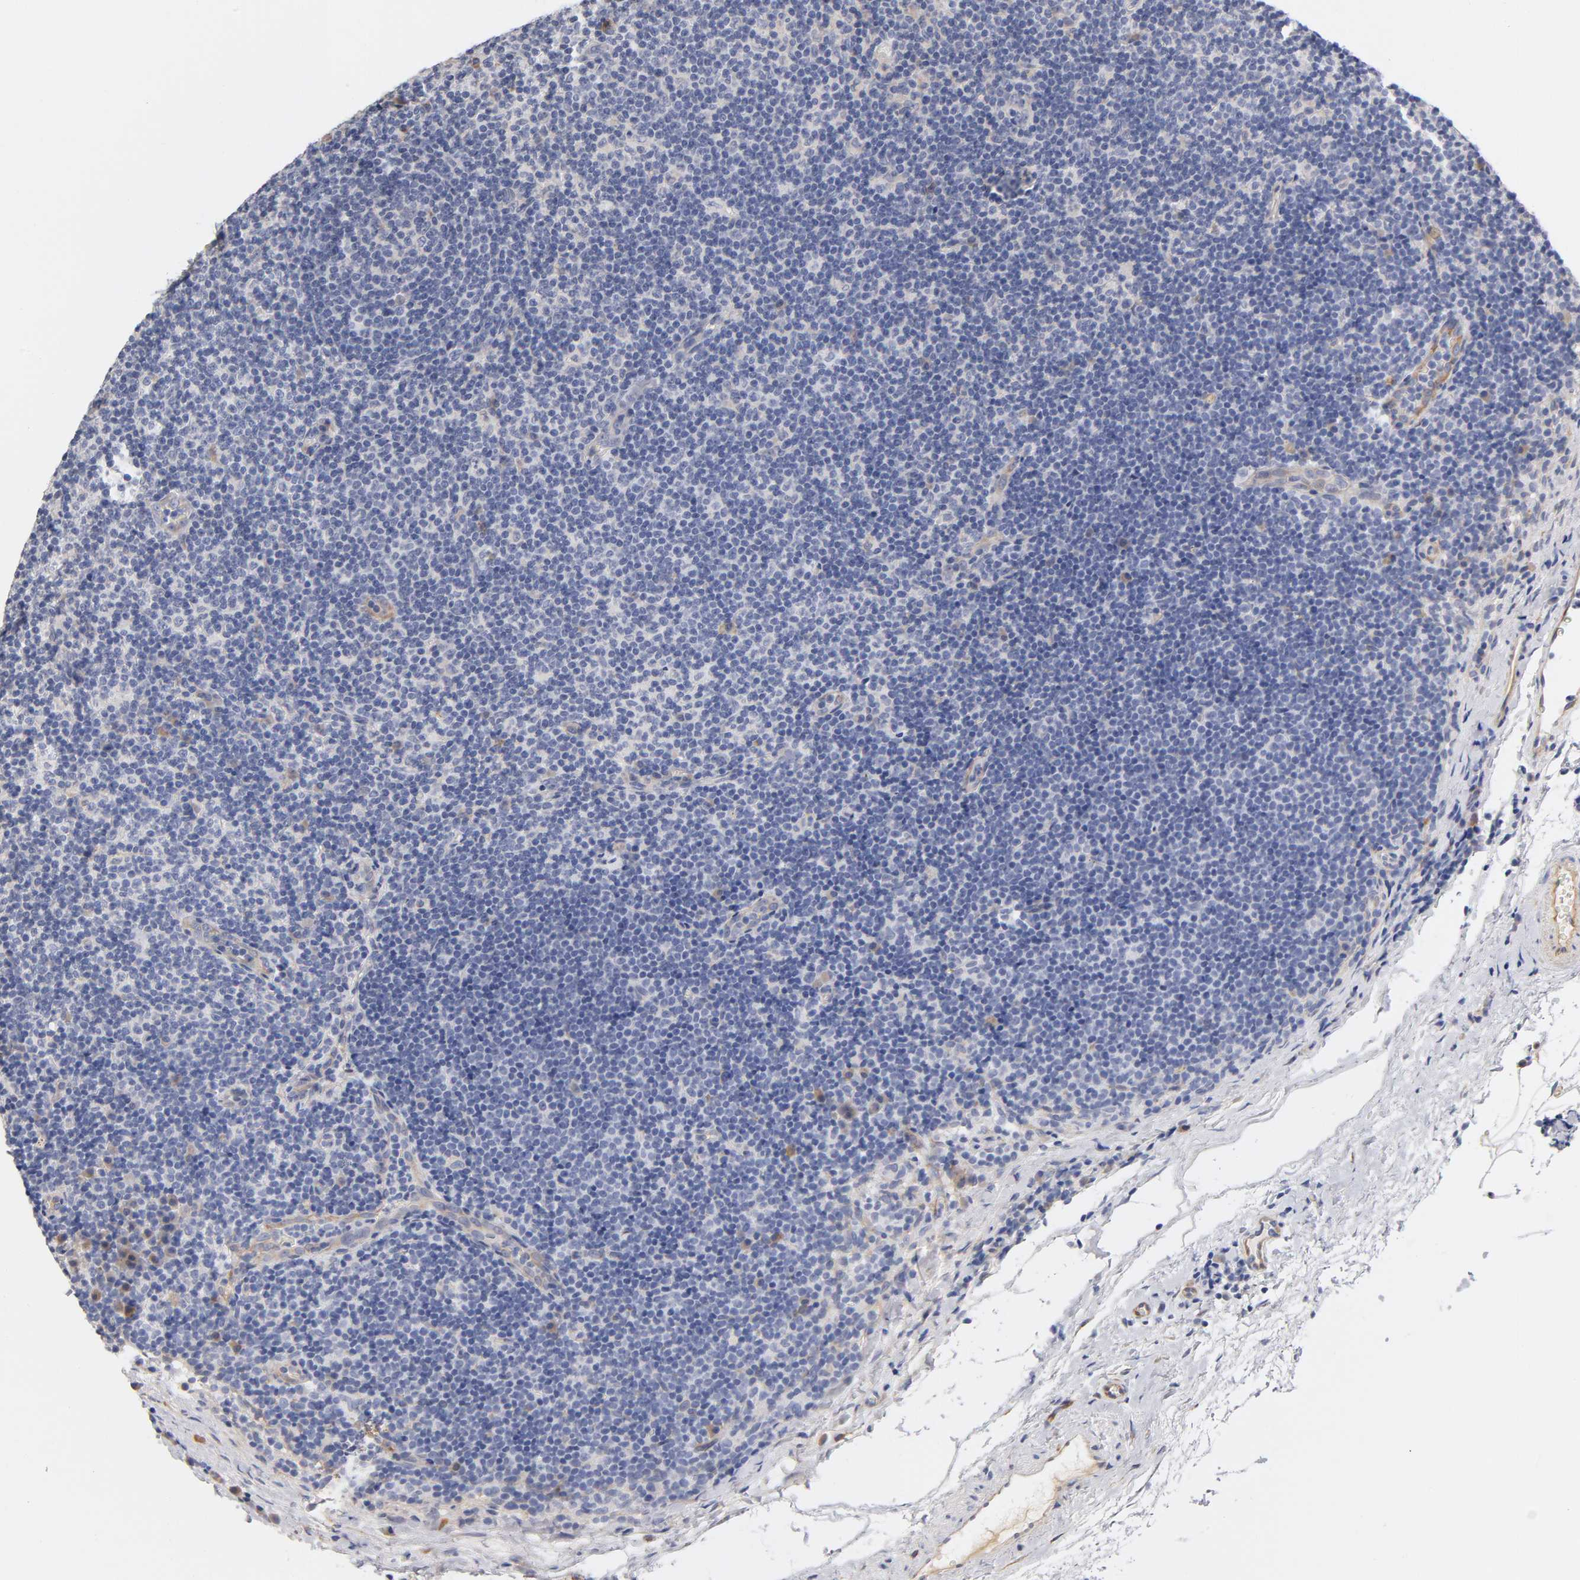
{"staining": {"intensity": "negative", "quantity": "none", "location": "none"}, "tissue": "lymphoma", "cell_type": "Tumor cells", "image_type": "cancer", "snomed": [{"axis": "morphology", "description": "Malignant lymphoma, non-Hodgkin's type, Low grade"}, {"axis": "topography", "description": "Lymph node"}], "caption": "An immunohistochemistry (IHC) histopathology image of low-grade malignant lymphoma, non-Hodgkin's type is shown. There is no staining in tumor cells of low-grade malignant lymphoma, non-Hodgkin's type.", "gene": "LAMB1", "patient": {"sex": "male", "age": 70}}